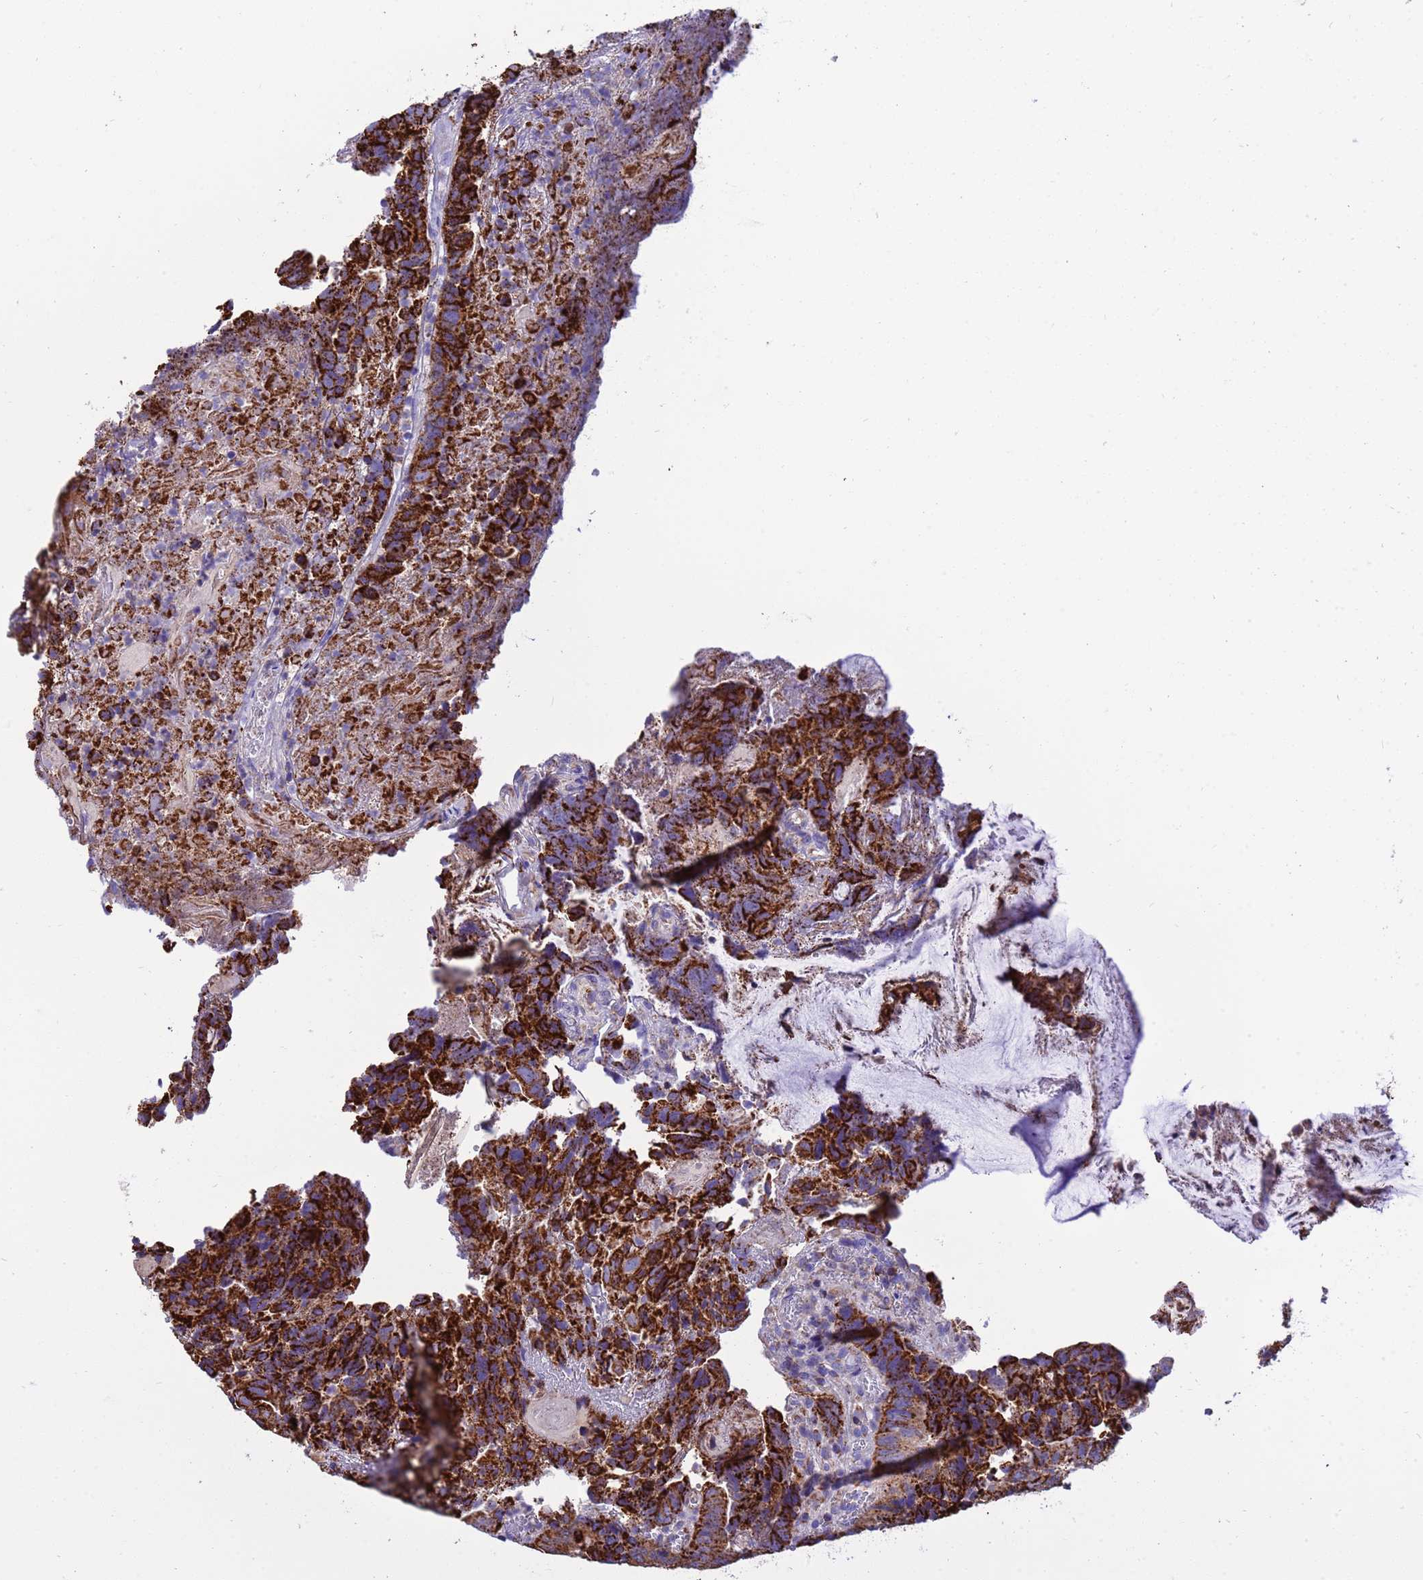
{"staining": {"intensity": "strong", "quantity": ">75%", "location": "cytoplasmic/membranous"}, "tissue": "colorectal cancer", "cell_type": "Tumor cells", "image_type": "cancer", "snomed": [{"axis": "morphology", "description": "Adenocarcinoma, NOS"}, {"axis": "topography", "description": "Colon"}], "caption": "DAB immunohistochemical staining of human colorectal cancer (adenocarcinoma) reveals strong cytoplasmic/membranous protein positivity in about >75% of tumor cells.", "gene": "RNF165", "patient": {"sex": "female", "age": 67}}